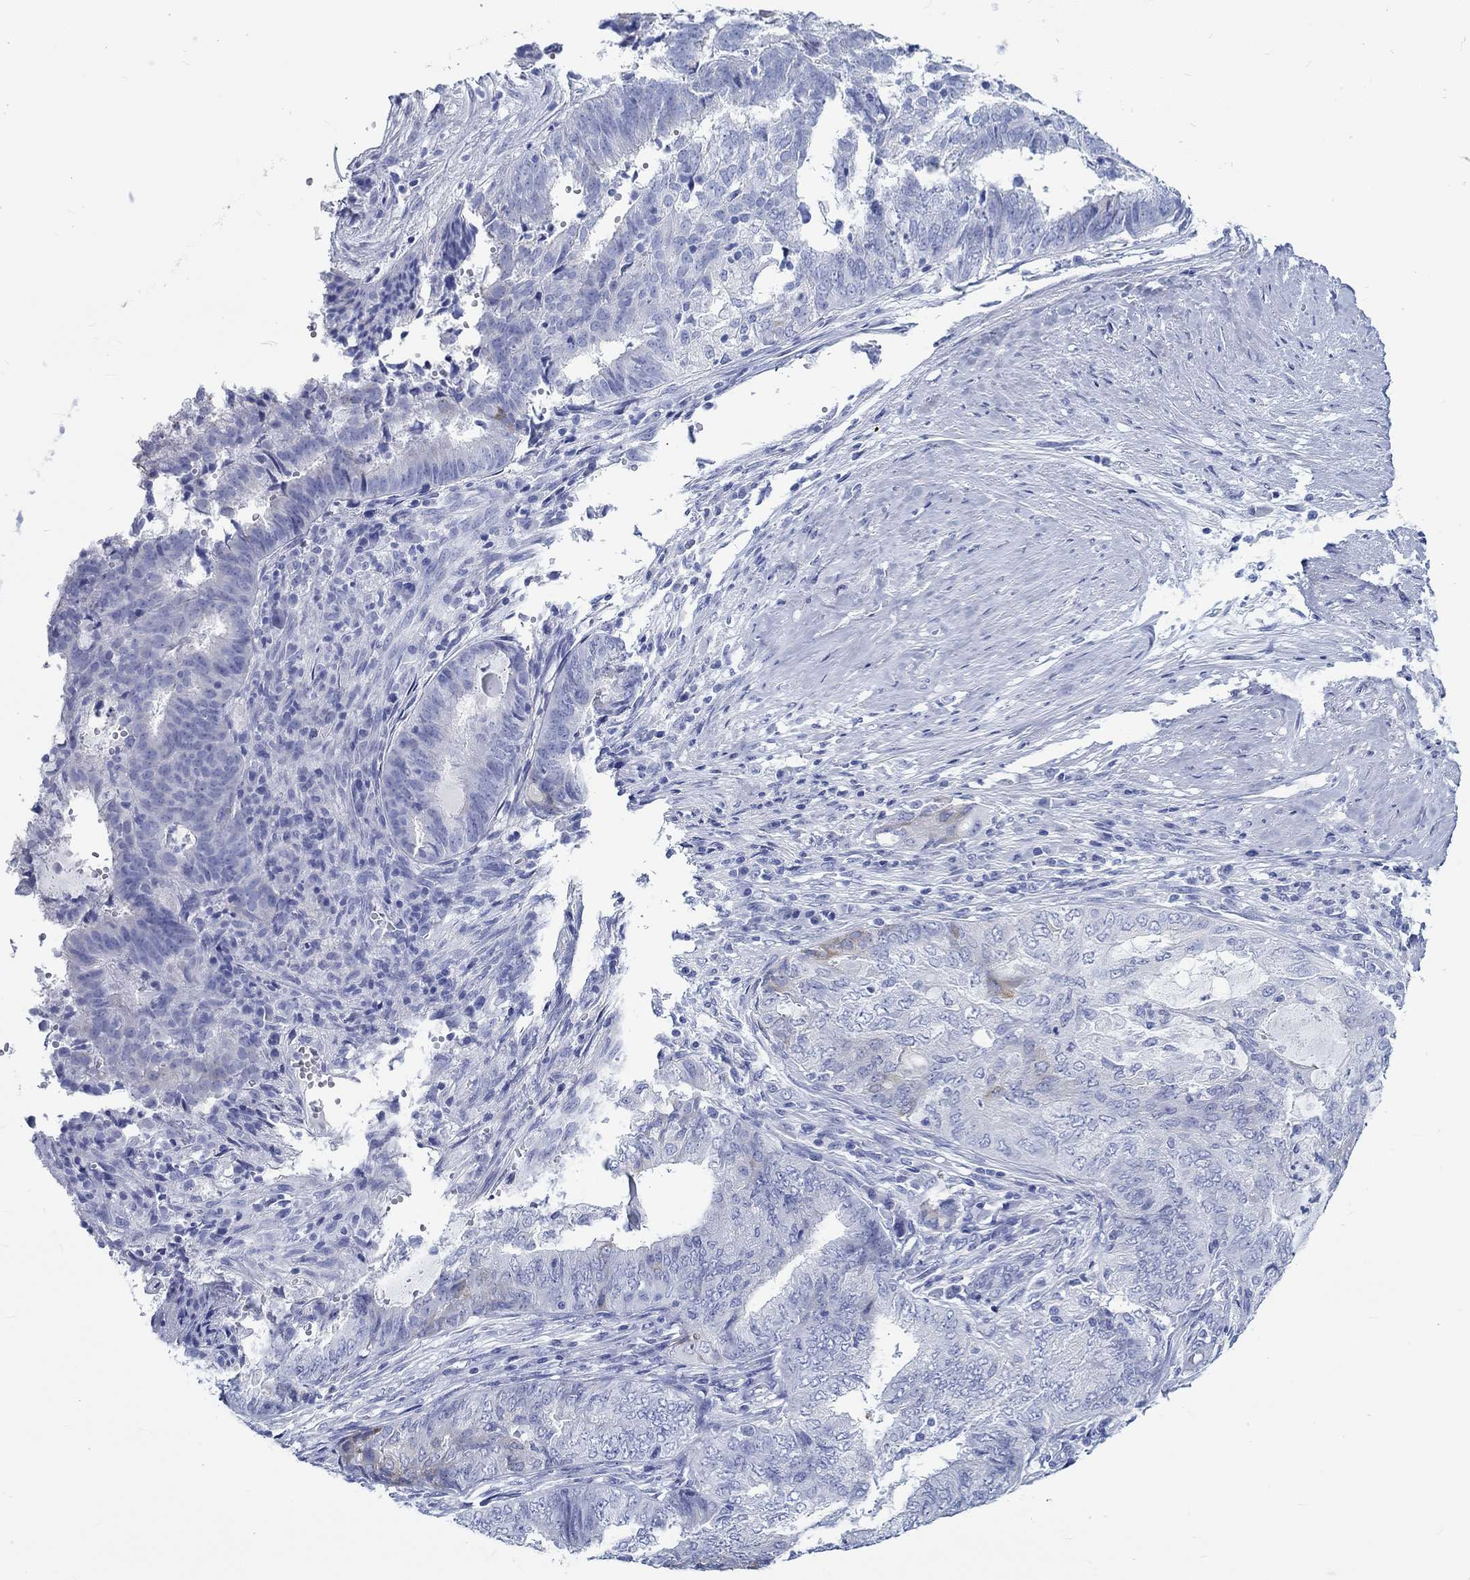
{"staining": {"intensity": "moderate", "quantity": "<25%", "location": "cytoplasmic/membranous"}, "tissue": "endometrial cancer", "cell_type": "Tumor cells", "image_type": "cancer", "snomed": [{"axis": "morphology", "description": "Adenocarcinoma, NOS"}, {"axis": "topography", "description": "Endometrium"}], "caption": "The photomicrograph shows staining of adenocarcinoma (endometrial), revealing moderate cytoplasmic/membranous protein staining (brown color) within tumor cells. The protein of interest is stained brown, and the nuclei are stained in blue (DAB (3,3'-diaminobenzidine) IHC with brightfield microscopy, high magnification).", "gene": "RD3L", "patient": {"sex": "female", "age": 62}}